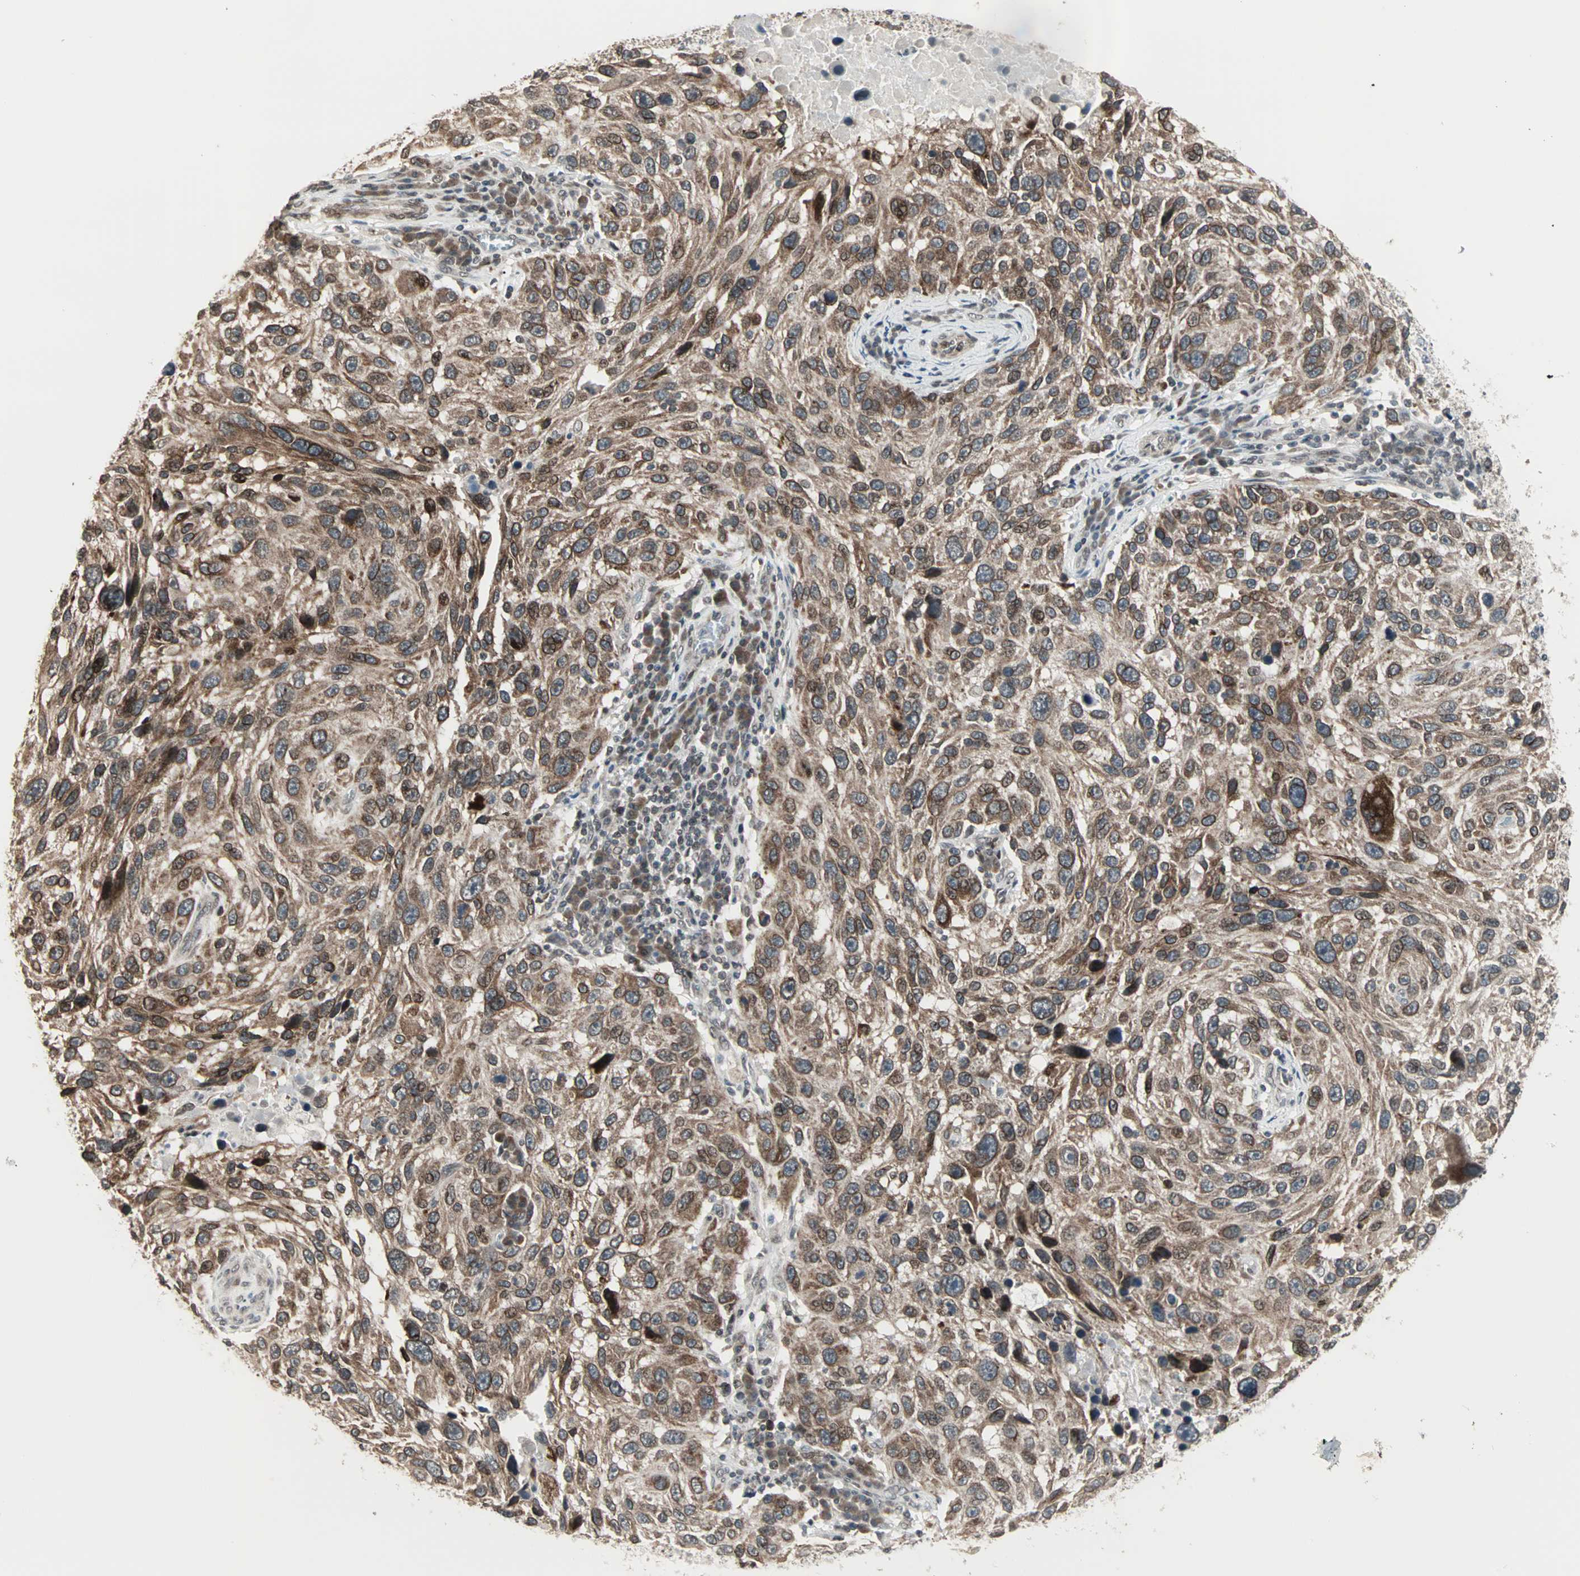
{"staining": {"intensity": "moderate", "quantity": ">75%", "location": "cytoplasmic/membranous,nuclear"}, "tissue": "melanoma", "cell_type": "Tumor cells", "image_type": "cancer", "snomed": [{"axis": "morphology", "description": "Malignant melanoma, NOS"}, {"axis": "topography", "description": "Skin"}], "caption": "Protein expression by IHC reveals moderate cytoplasmic/membranous and nuclear staining in about >75% of tumor cells in melanoma.", "gene": "CBLC", "patient": {"sex": "male", "age": 53}}